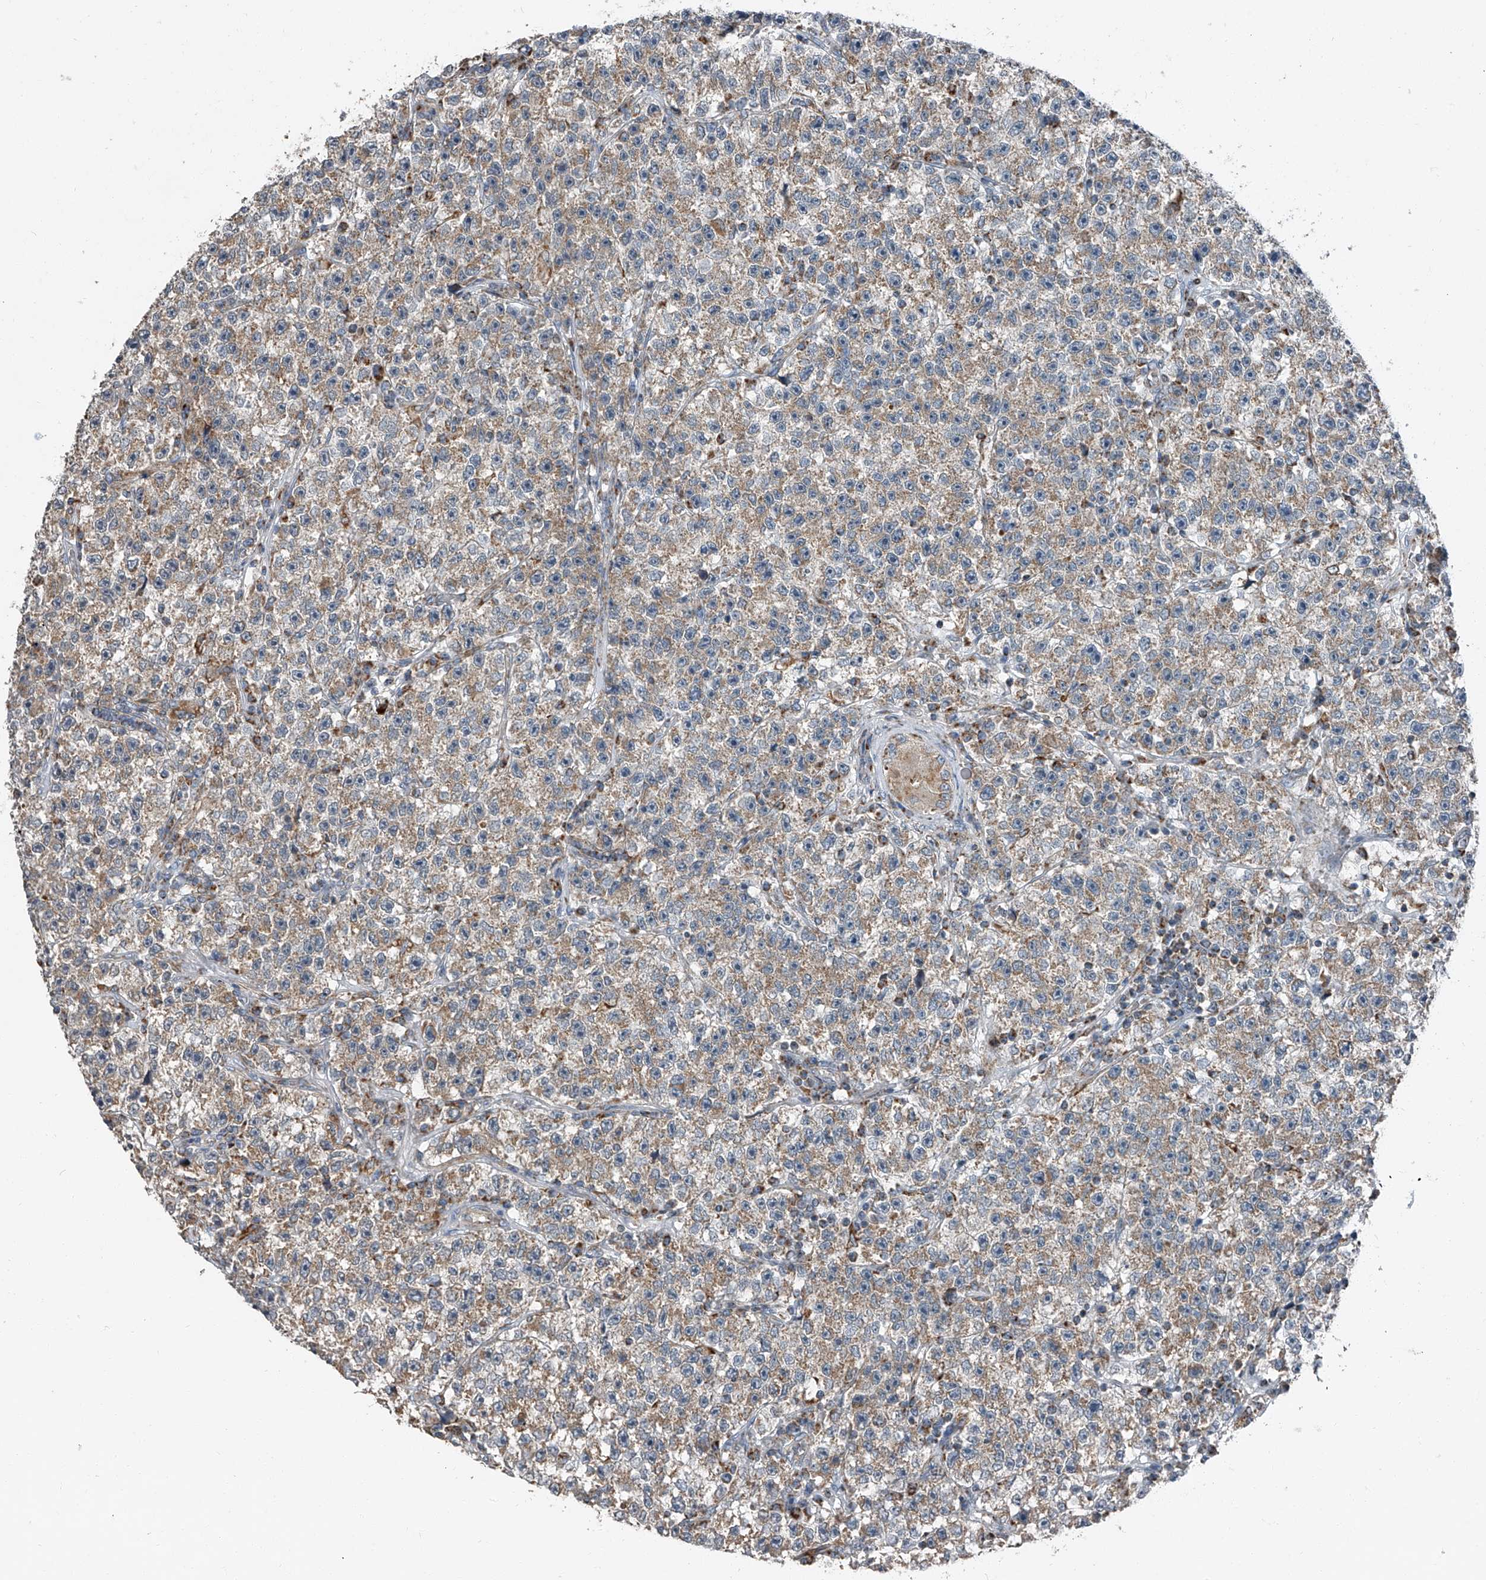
{"staining": {"intensity": "moderate", "quantity": ">75%", "location": "cytoplasmic/membranous"}, "tissue": "testis cancer", "cell_type": "Tumor cells", "image_type": "cancer", "snomed": [{"axis": "morphology", "description": "Seminoma, NOS"}, {"axis": "topography", "description": "Testis"}], "caption": "Testis cancer (seminoma) tissue exhibits moderate cytoplasmic/membranous positivity in approximately >75% of tumor cells, visualized by immunohistochemistry.", "gene": "CHRNA7", "patient": {"sex": "male", "age": 22}}